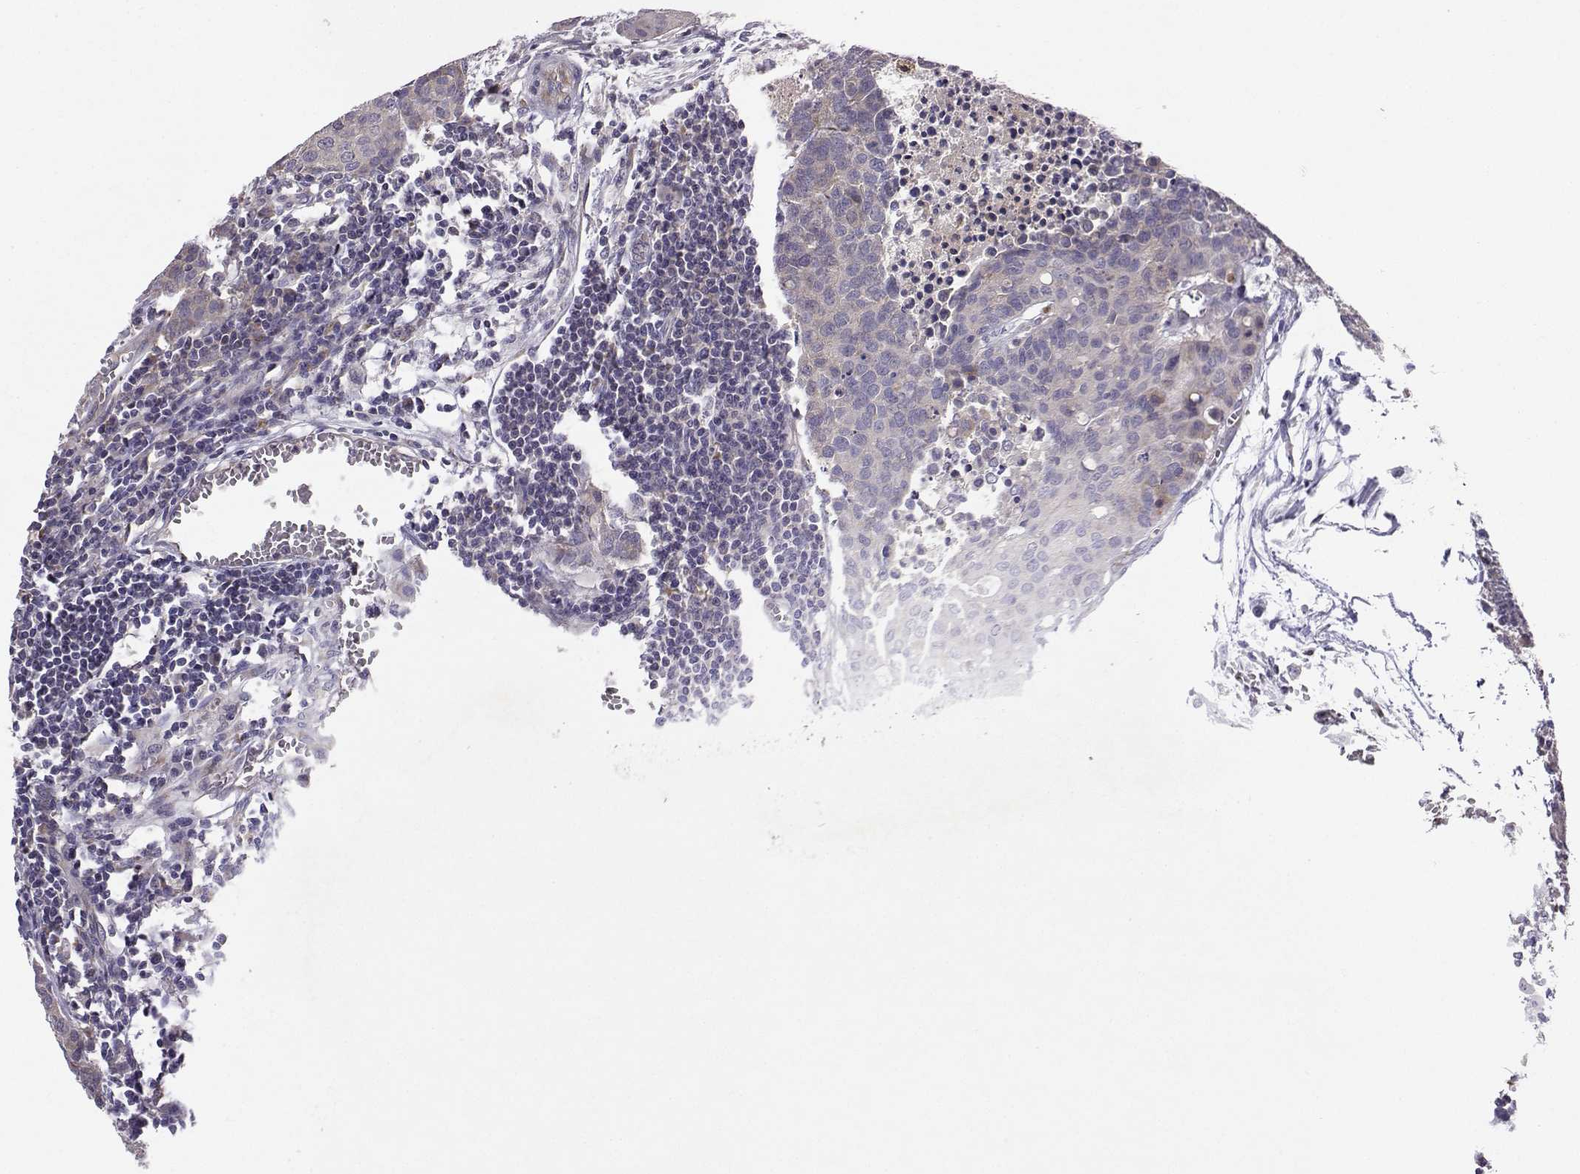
{"staining": {"intensity": "weak", "quantity": "<25%", "location": "cytoplasmic/membranous"}, "tissue": "carcinoid", "cell_type": "Tumor cells", "image_type": "cancer", "snomed": [{"axis": "morphology", "description": "Carcinoid, malignant, NOS"}, {"axis": "topography", "description": "Colon"}], "caption": "Carcinoid stained for a protein using immunohistochemistry (IHC) shows no expression tumor cells.", "gene": "STXBP5", "patient": {"sex": "male", "age": 81}}